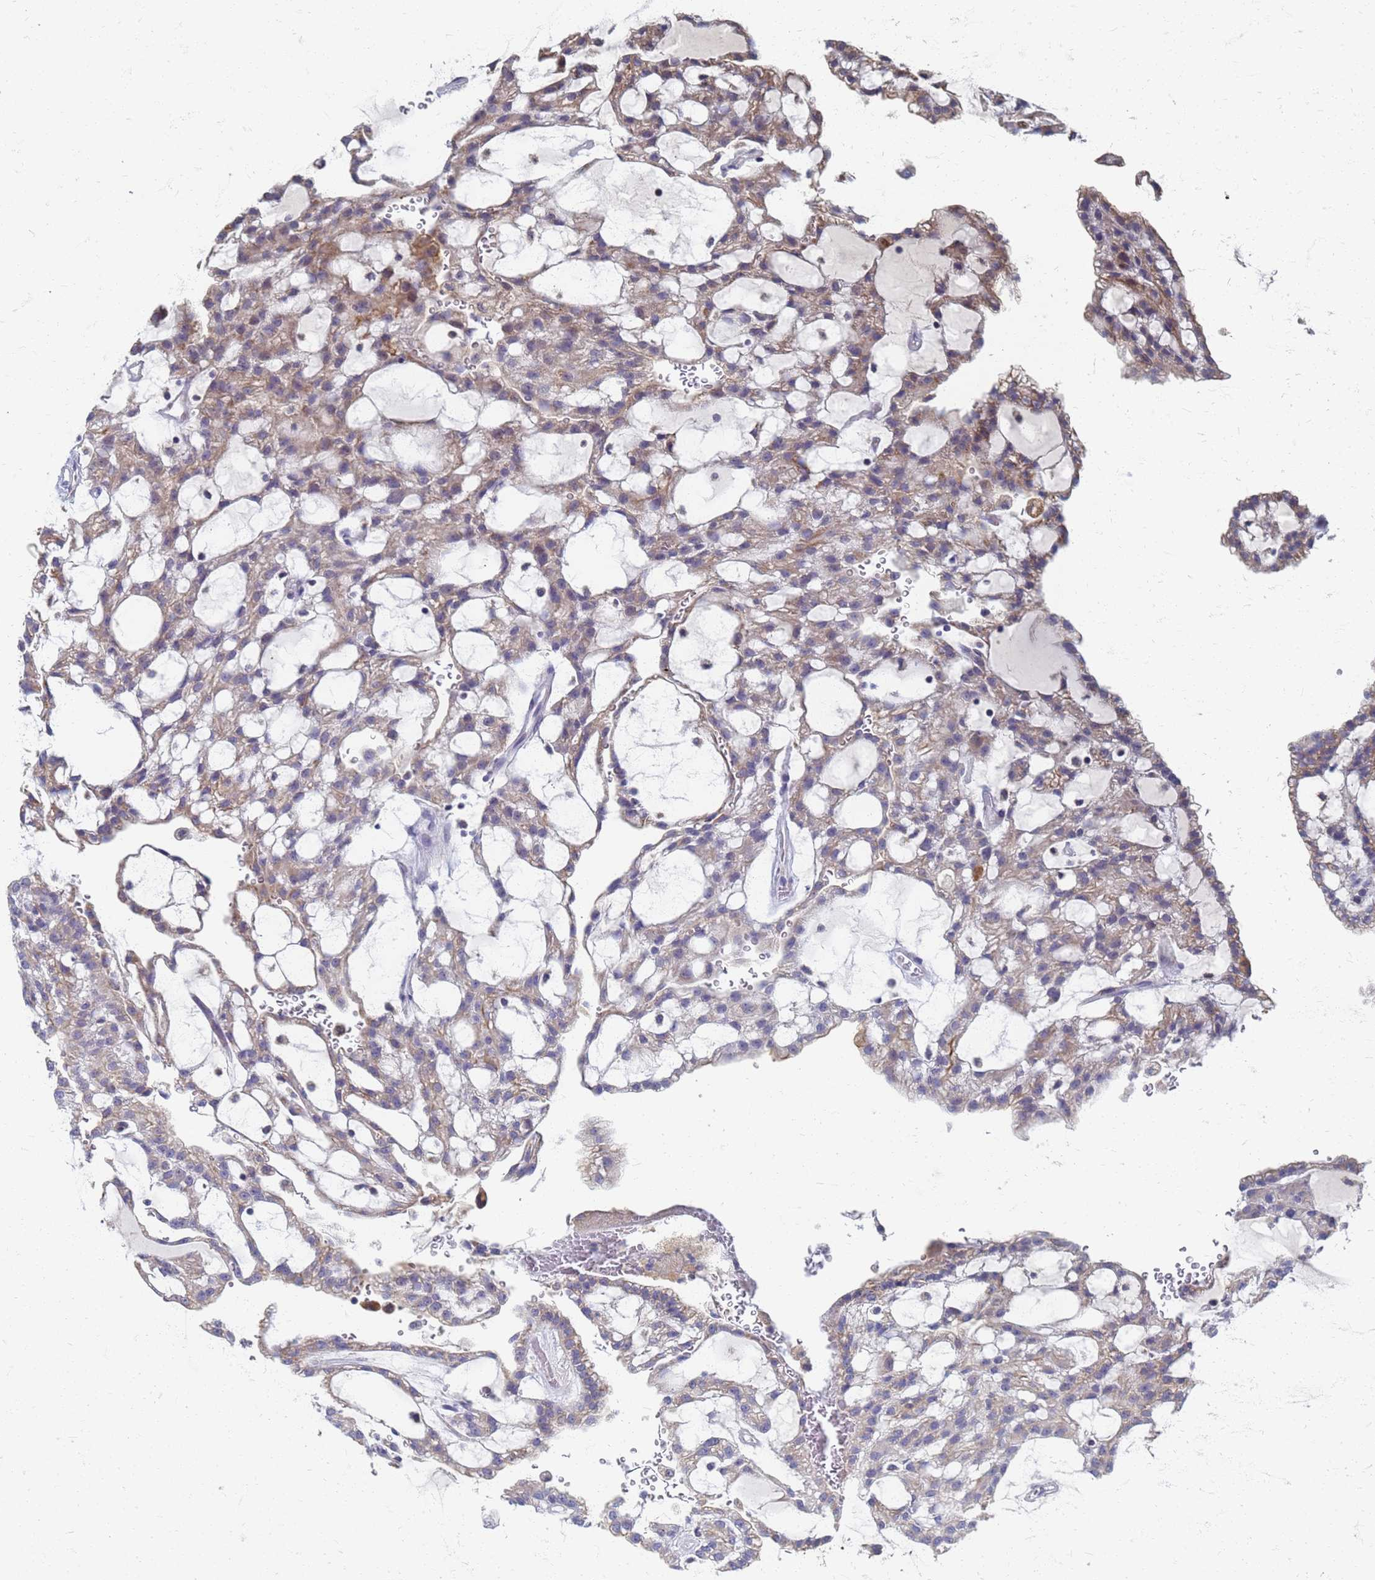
{"staining": {"intensity": "weak", "quantity": "25%-75%", "location": "cytoplasmic/membranous"}, "tissue": "renal cancer", "cell_type": "Tumor cells", "image_type": "cancer", "snomed": [{"axis": "morphology", "description": "Adenocarcinoma, NOS"}, {"axis": "topography", "description": "Kidney"}], "caption": "DAB immunohistochemical staining of renal cancer demonstrates weak cytoplasmic/membranous protein expression in about 25%-75% of tumor cells.", "gene": "ATPAF1", "patient": {"sex": "male", "age": 63}}